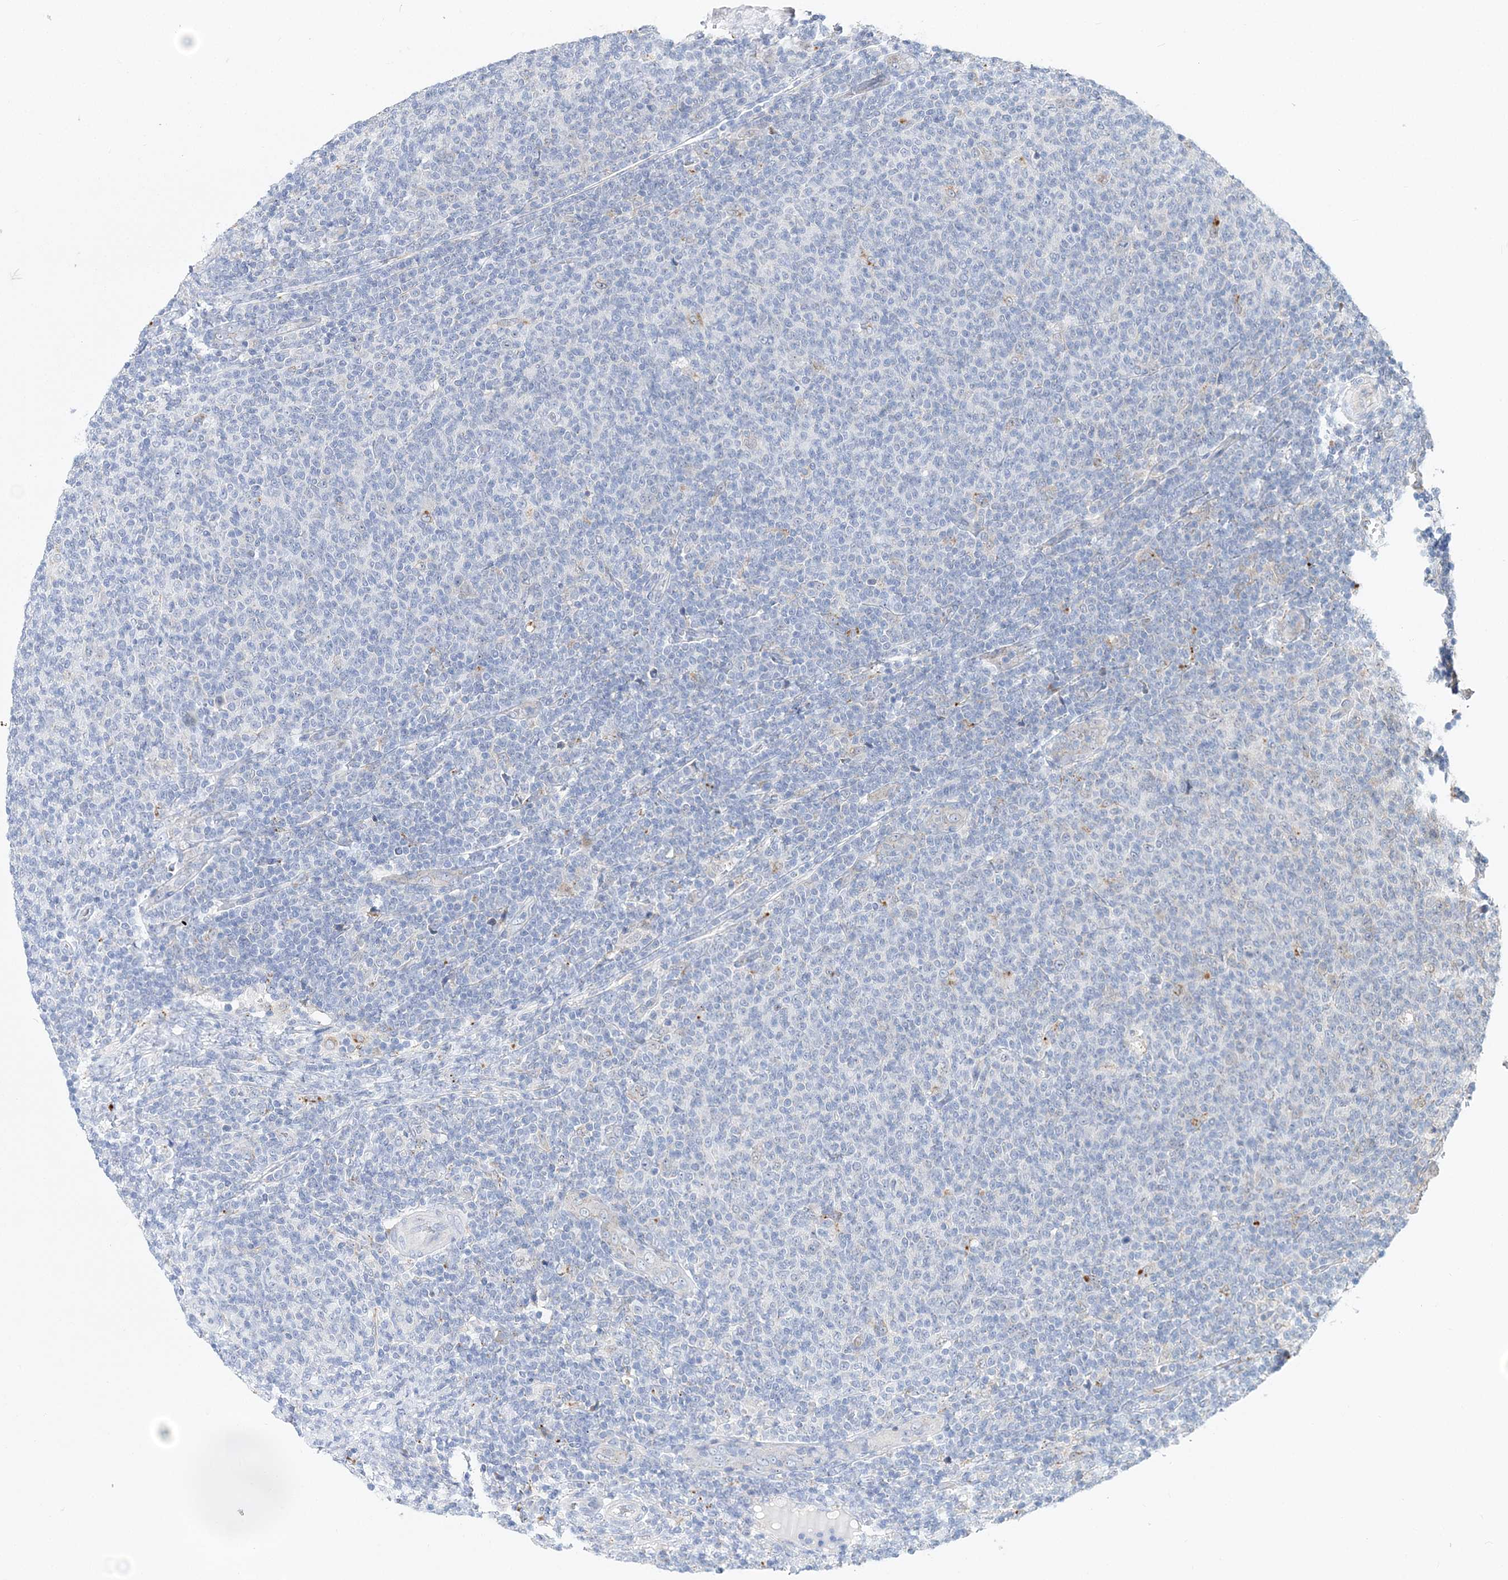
{"staining": {"intensity": "negative", "quantity": "none", "location": "none"}, "tissue": "lymphoma", "cell_type": "Tumor cells", "image_type": "cancer", "snomed": [{"axis": "morphology", "description": "Malignant lymphoma, non-Hodgkin's type, Low grade"}, {"axis": "topography", "description": "Lymph node"}], "caption": "High power microscopy histopathology image of an IHC image of malignant lymphoma, non-Hodgkin's type (low-grade), revealing no significant staining in tumor cells.", "gene": "C3orf38", "patient": {"sex": "male", "age": 66}}